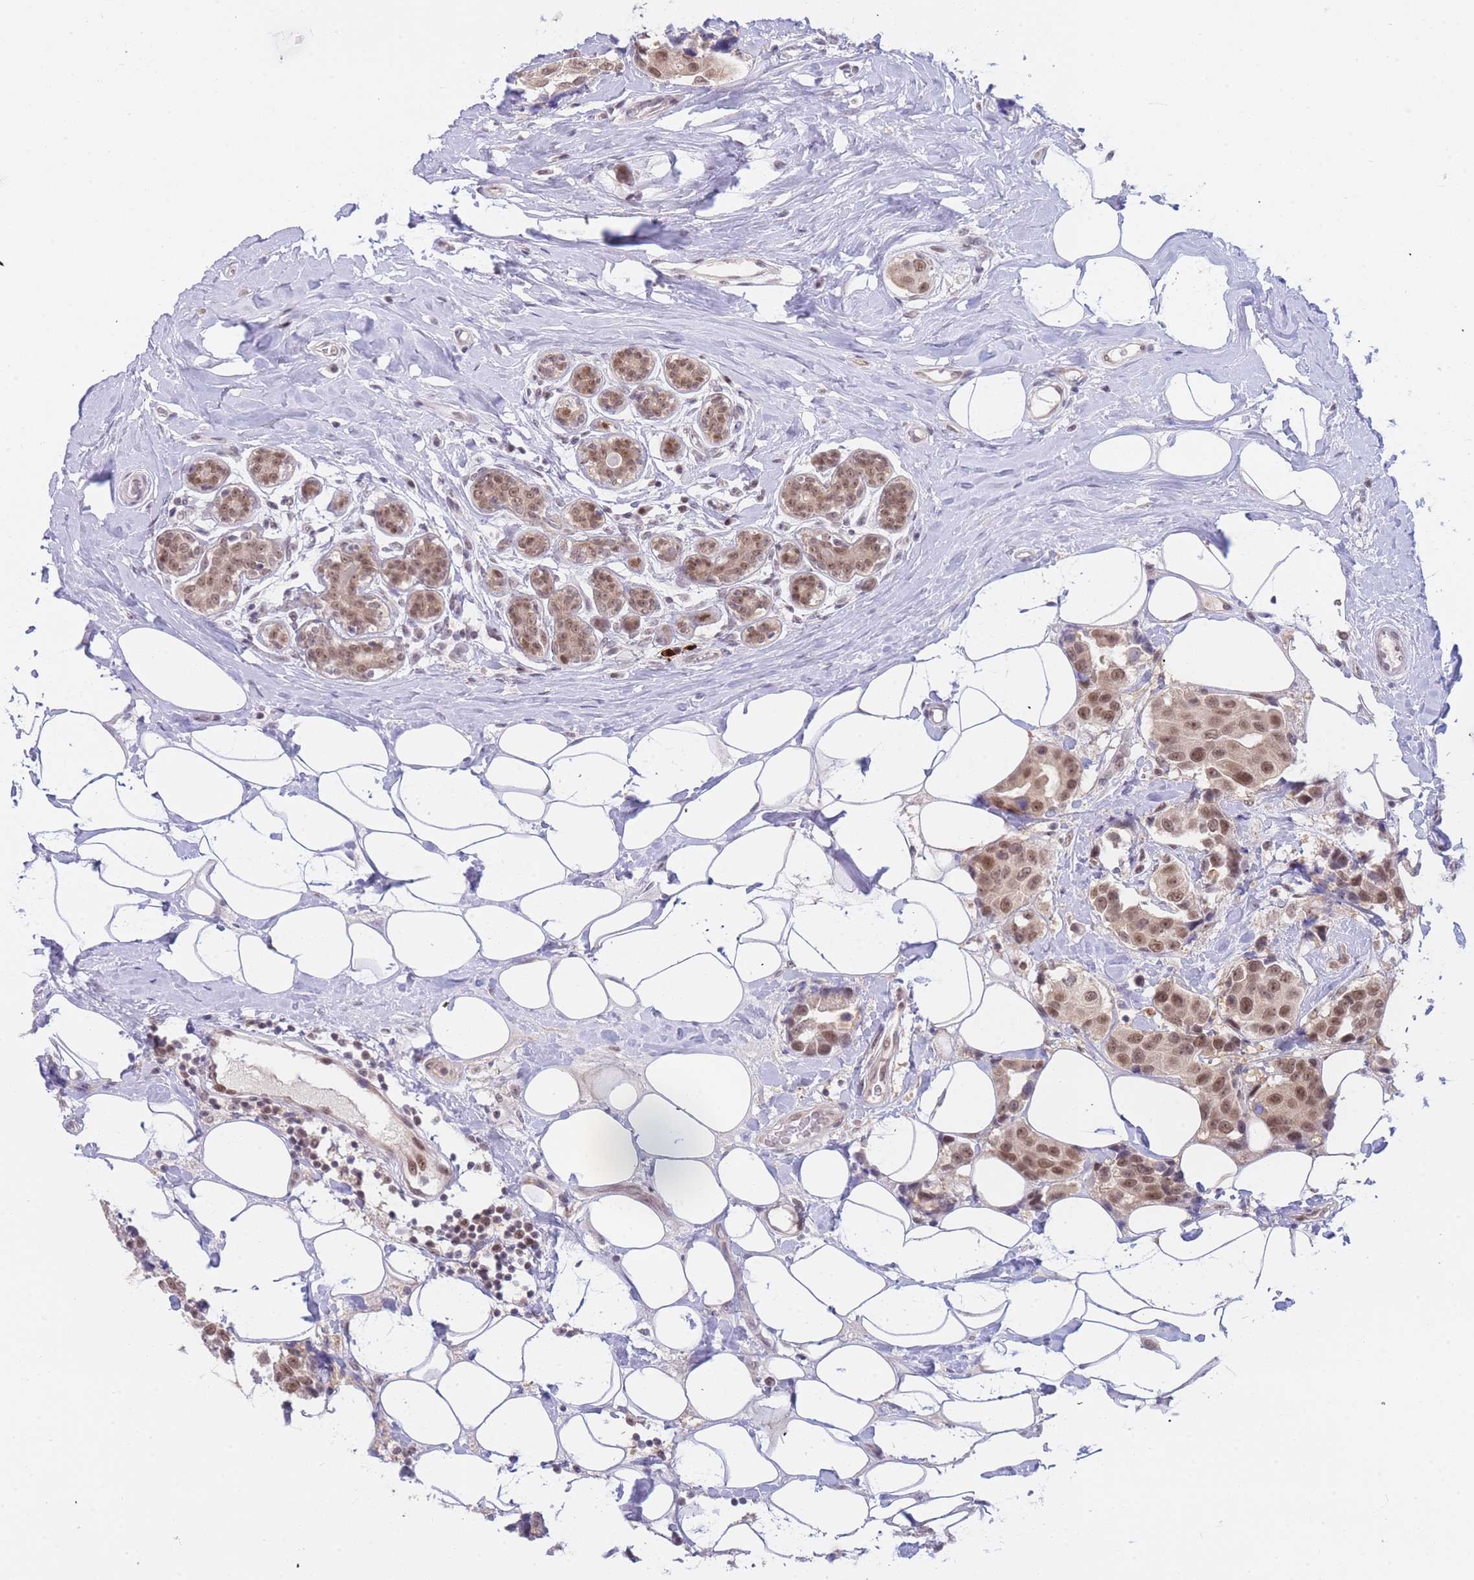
{"staining": {"intensity": "moderate", "quantity": ">75%", "location": "nuclear"}, "tissue": "breast cancer", "cell_type": "Tumor cells", "image_type": "cancer", "snomed": [{"axis": "morphology", "description": "Normal tissue, NOS"}, {"axis": "morphology", "description": "Duct carcinoma"}, {"axis": "topography", "description": "Breast"}], "caption": "The photomicrograph demonstrates immunohistochemical staining of breast cancer. There is moderate nuclear expression is identified in approximately >75% of tumor cells.", "gene": "DEAF1", "patient": {"sex": "female", "age": 39}}